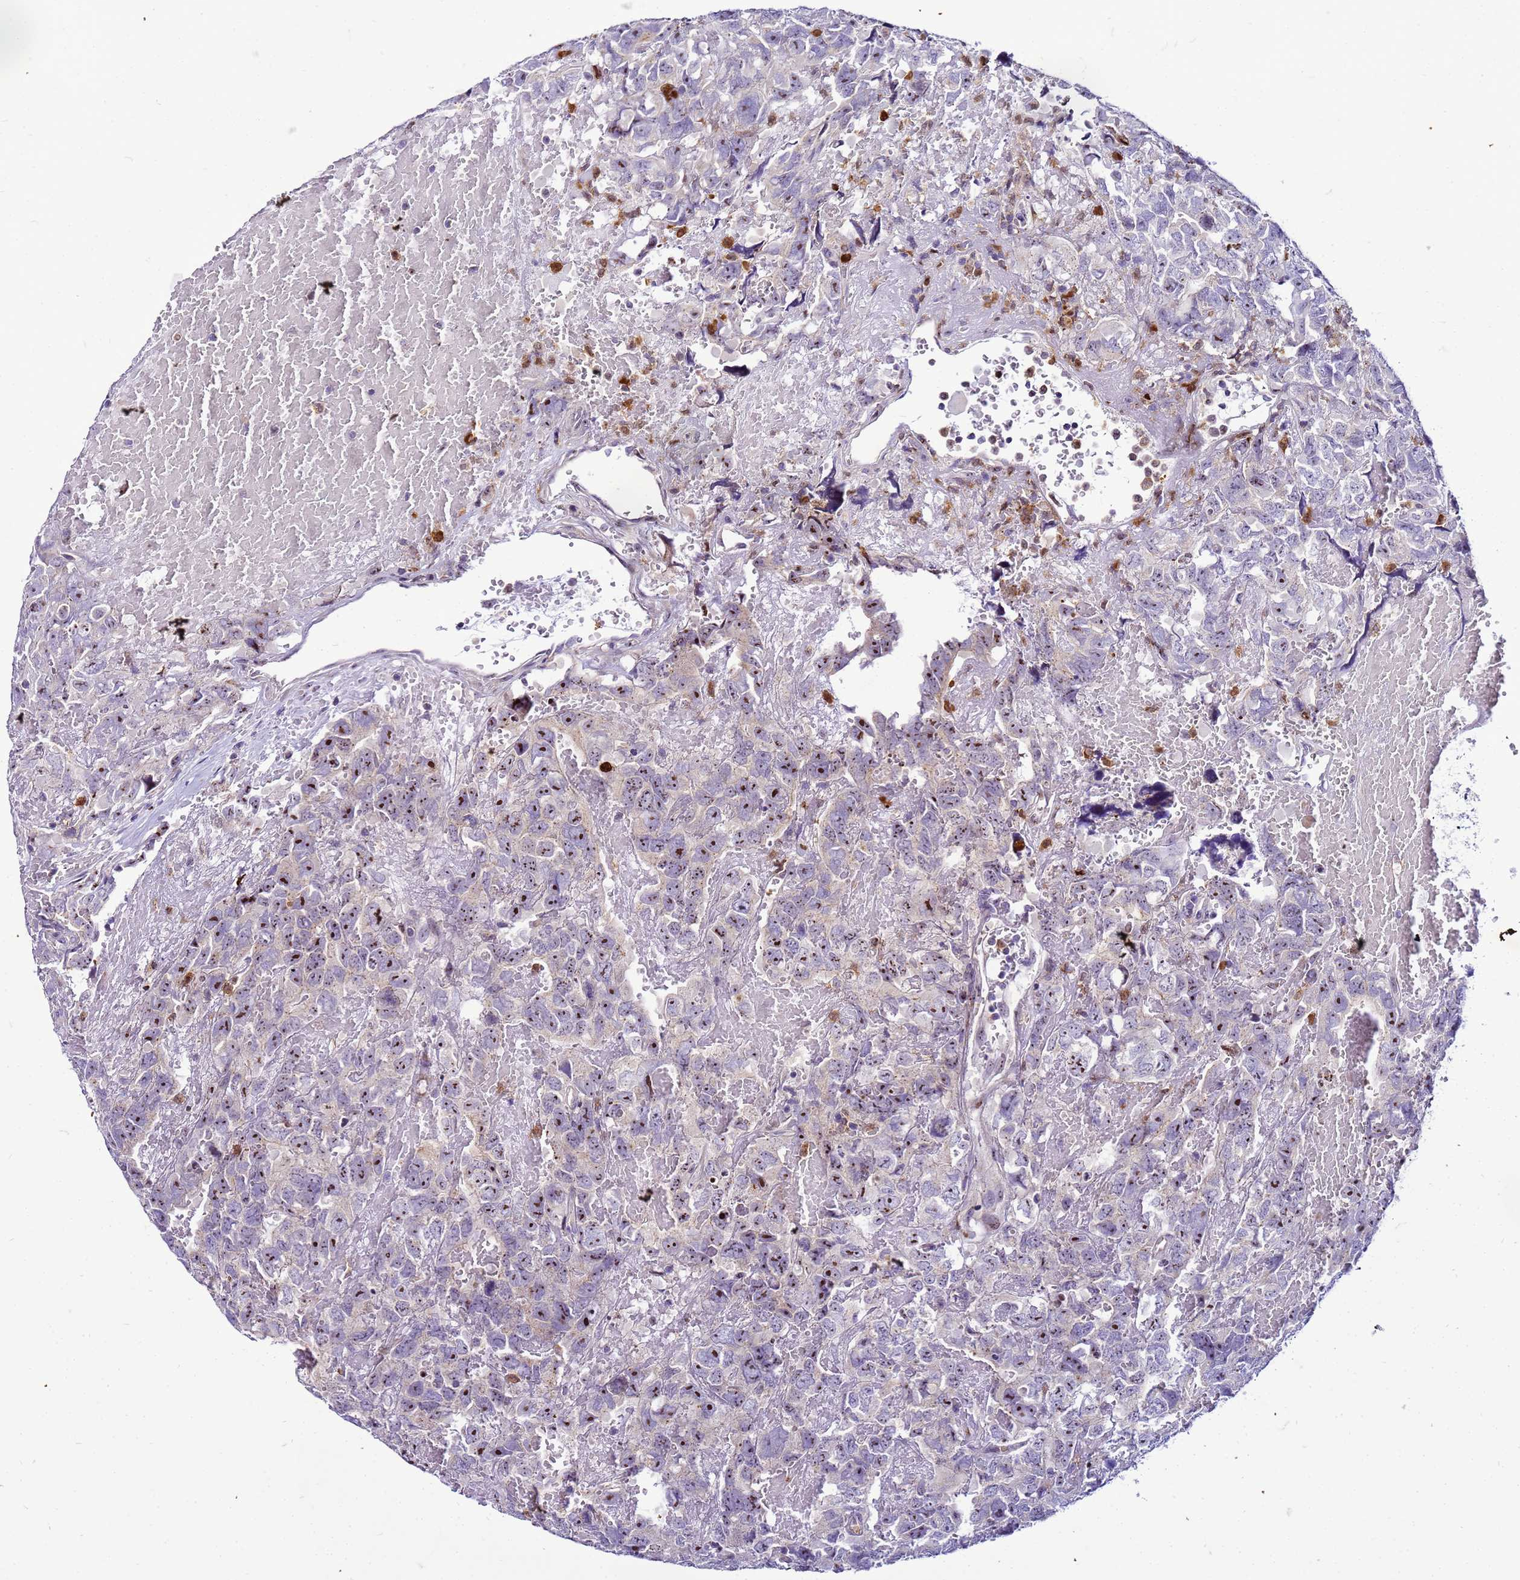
{"staining": {"intensity": "moderate", "quantity": "25%-75%", "location": "nuclear"}, "tissue": "testis cancer", "cell_type": "Tumor cells", "image_type": "cancer", "snomed": [{"axis": "morphology", "description": "Carcinoma, Embryonal, NOS"}, {"axis": "topography", "description": "Testis"}], "caption": "Immunohistochemistry staining of testis cancer (embryonal carcinoma), which exhibits medium levels of moderate nuclear staining in approximately 25%-75% of tumor cells indicating moderate nuclear protein staining. The staining was performed using DAB (brown) for protein detection and nuclei were counterstained in hematoxylin (blue).", "gene": "VPS4B", "patient": {"sex": "male", "age": 45}}